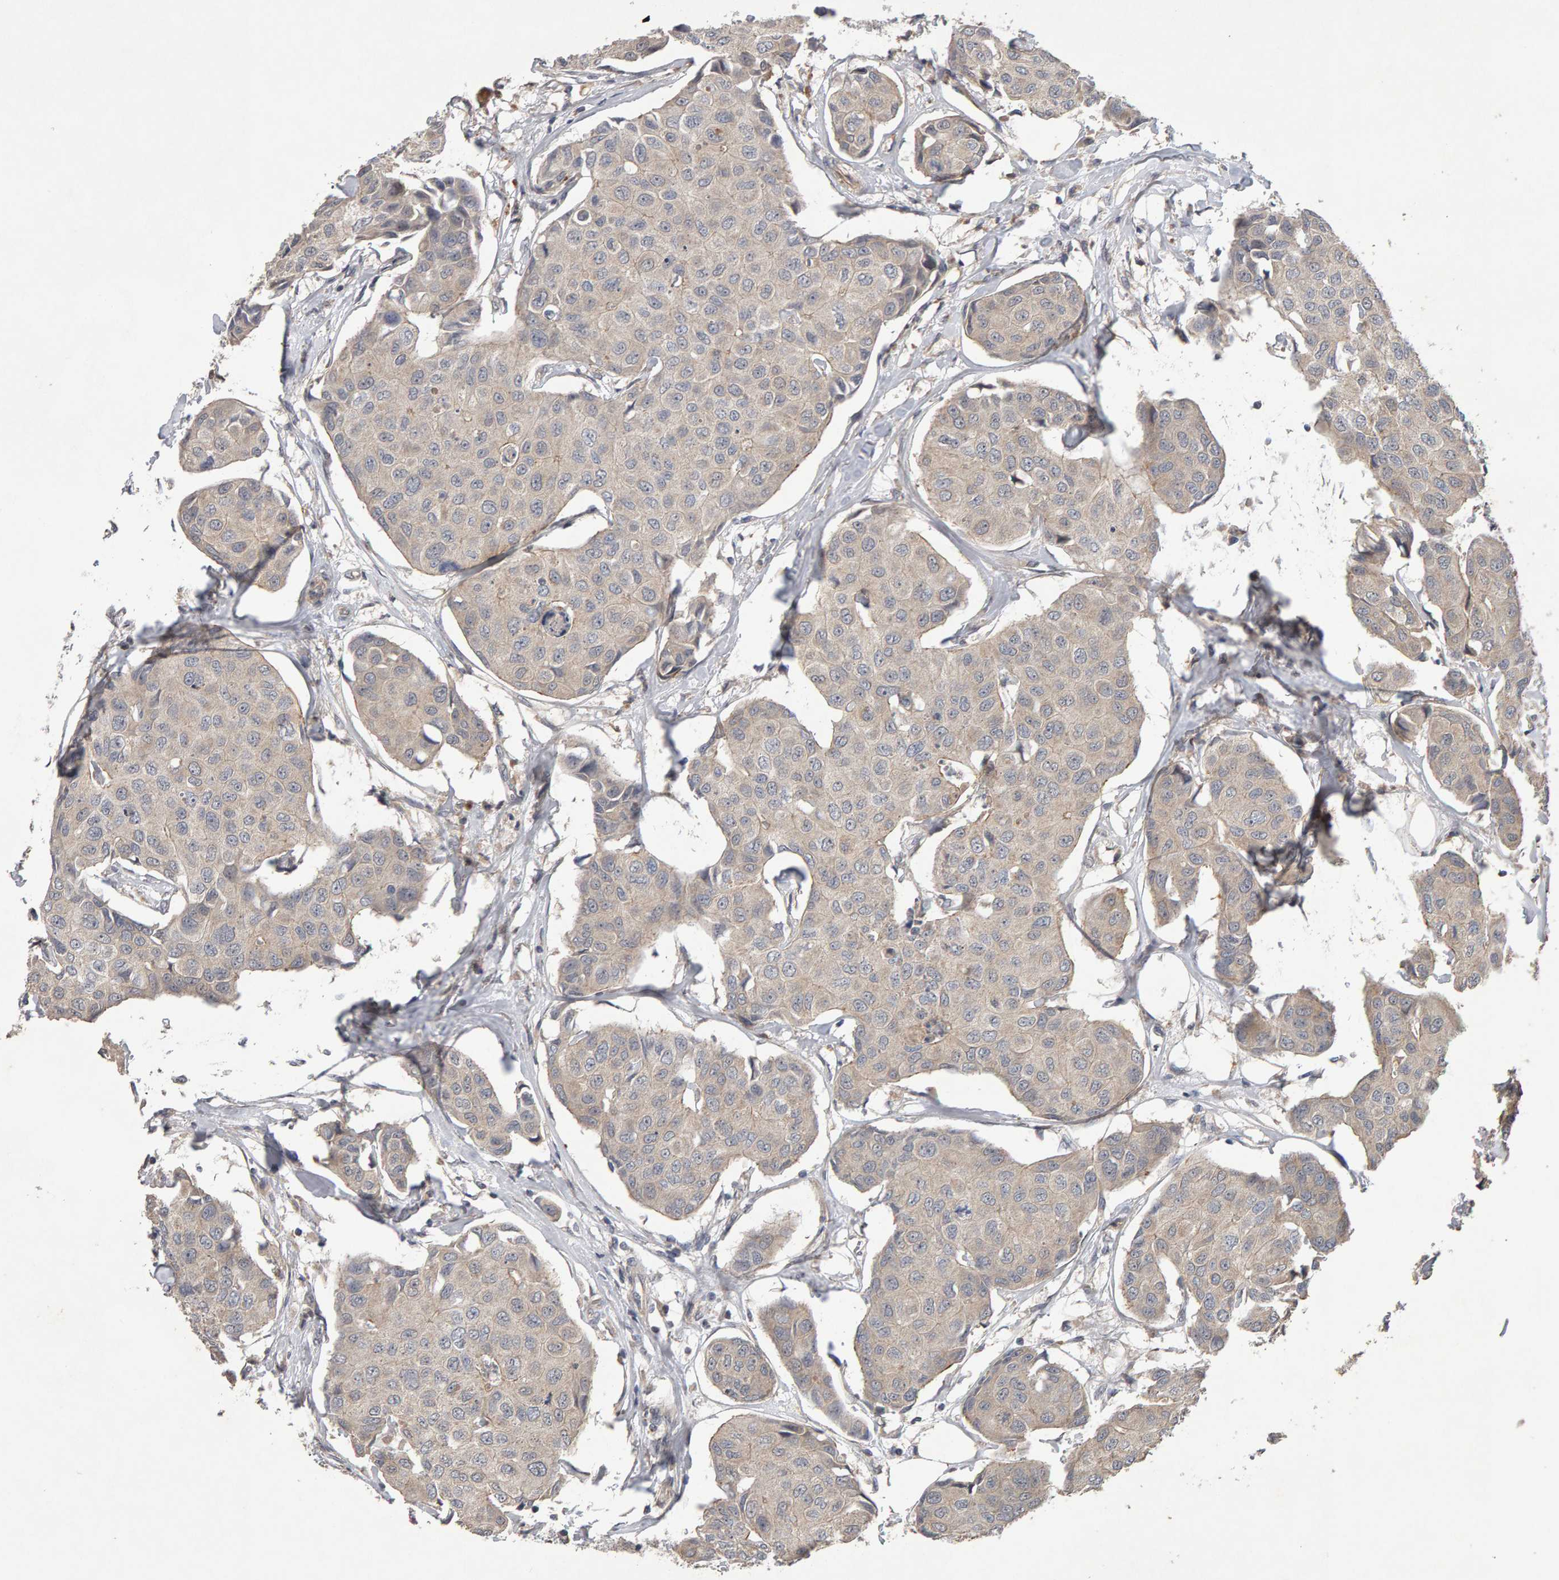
{"staining": {"intensity": "weak", "quantity": "25%-75%", "location": "cytoplasmic/membranous"}, "tissue": "breast cancer", "cell_type": "Tumor cells", "image_type": "cancer", "snomed": [{"axis": "morphology", "description": "Duct carcinoma"}, {"axis": "topography", "description": "Breast"}], "caption": "Breast cancer stained for a protein (brown) displays weak cytoplasmic/membranous positive staining in approximately 25%-75% of tumor cells.", "gene": "COASY", "patient": {"sex": "female", "age": 80}}